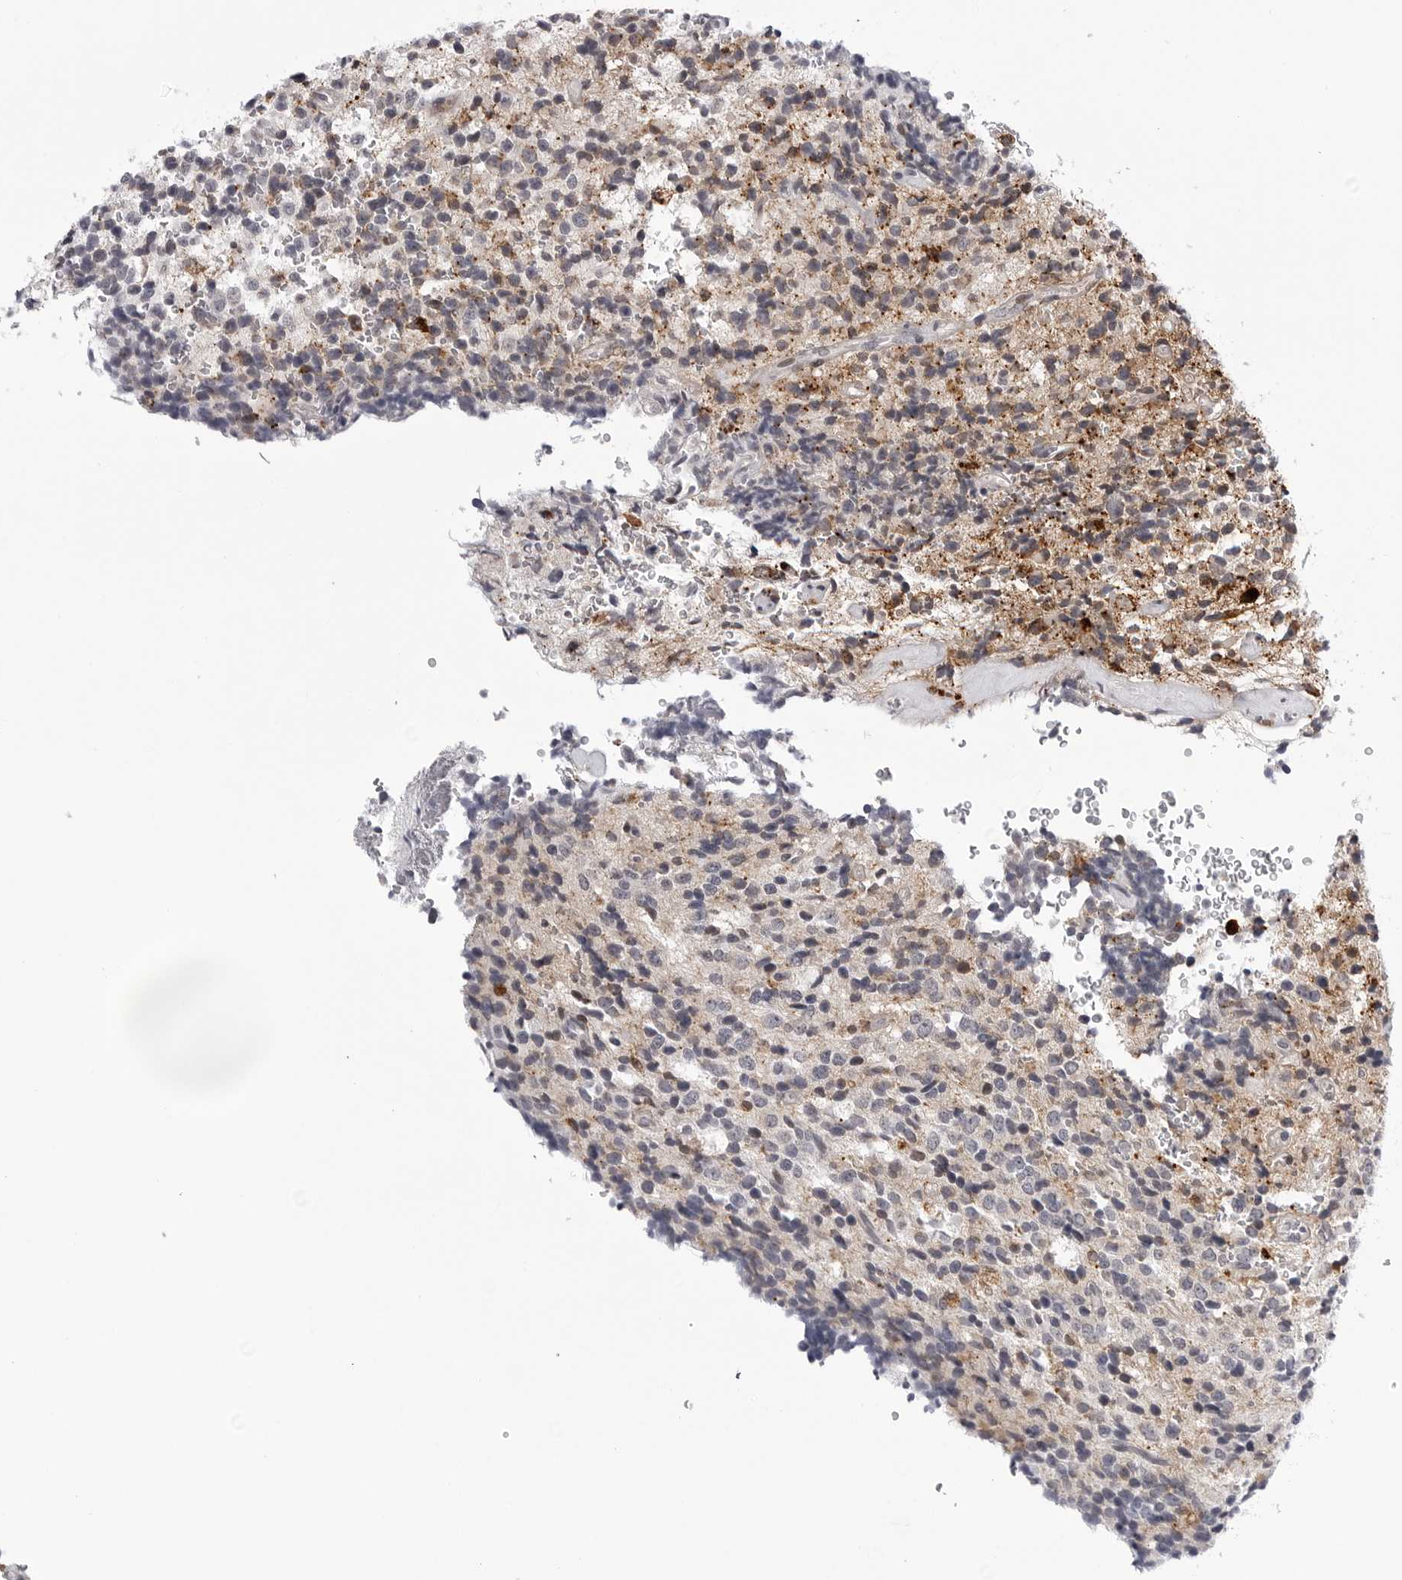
{"staining": {"intensity": "weak", "quantity": "<25%", "location": "cytoplasmic/membranous"}, "tissue": "glioma", "cell_type": "Tumor cells", "image_type": "cancer", "snomed": [{"axis": "morphology", "description": "Glioma, malignant, High grade"}, {"axis": "topography", "description": "pancreas cauda"}], "caption": "An image of glioma stained for a protein shows no brown staining in tumor cells.", "gene": "CDK20", "patient": {"sex": "male", "age": 60}}